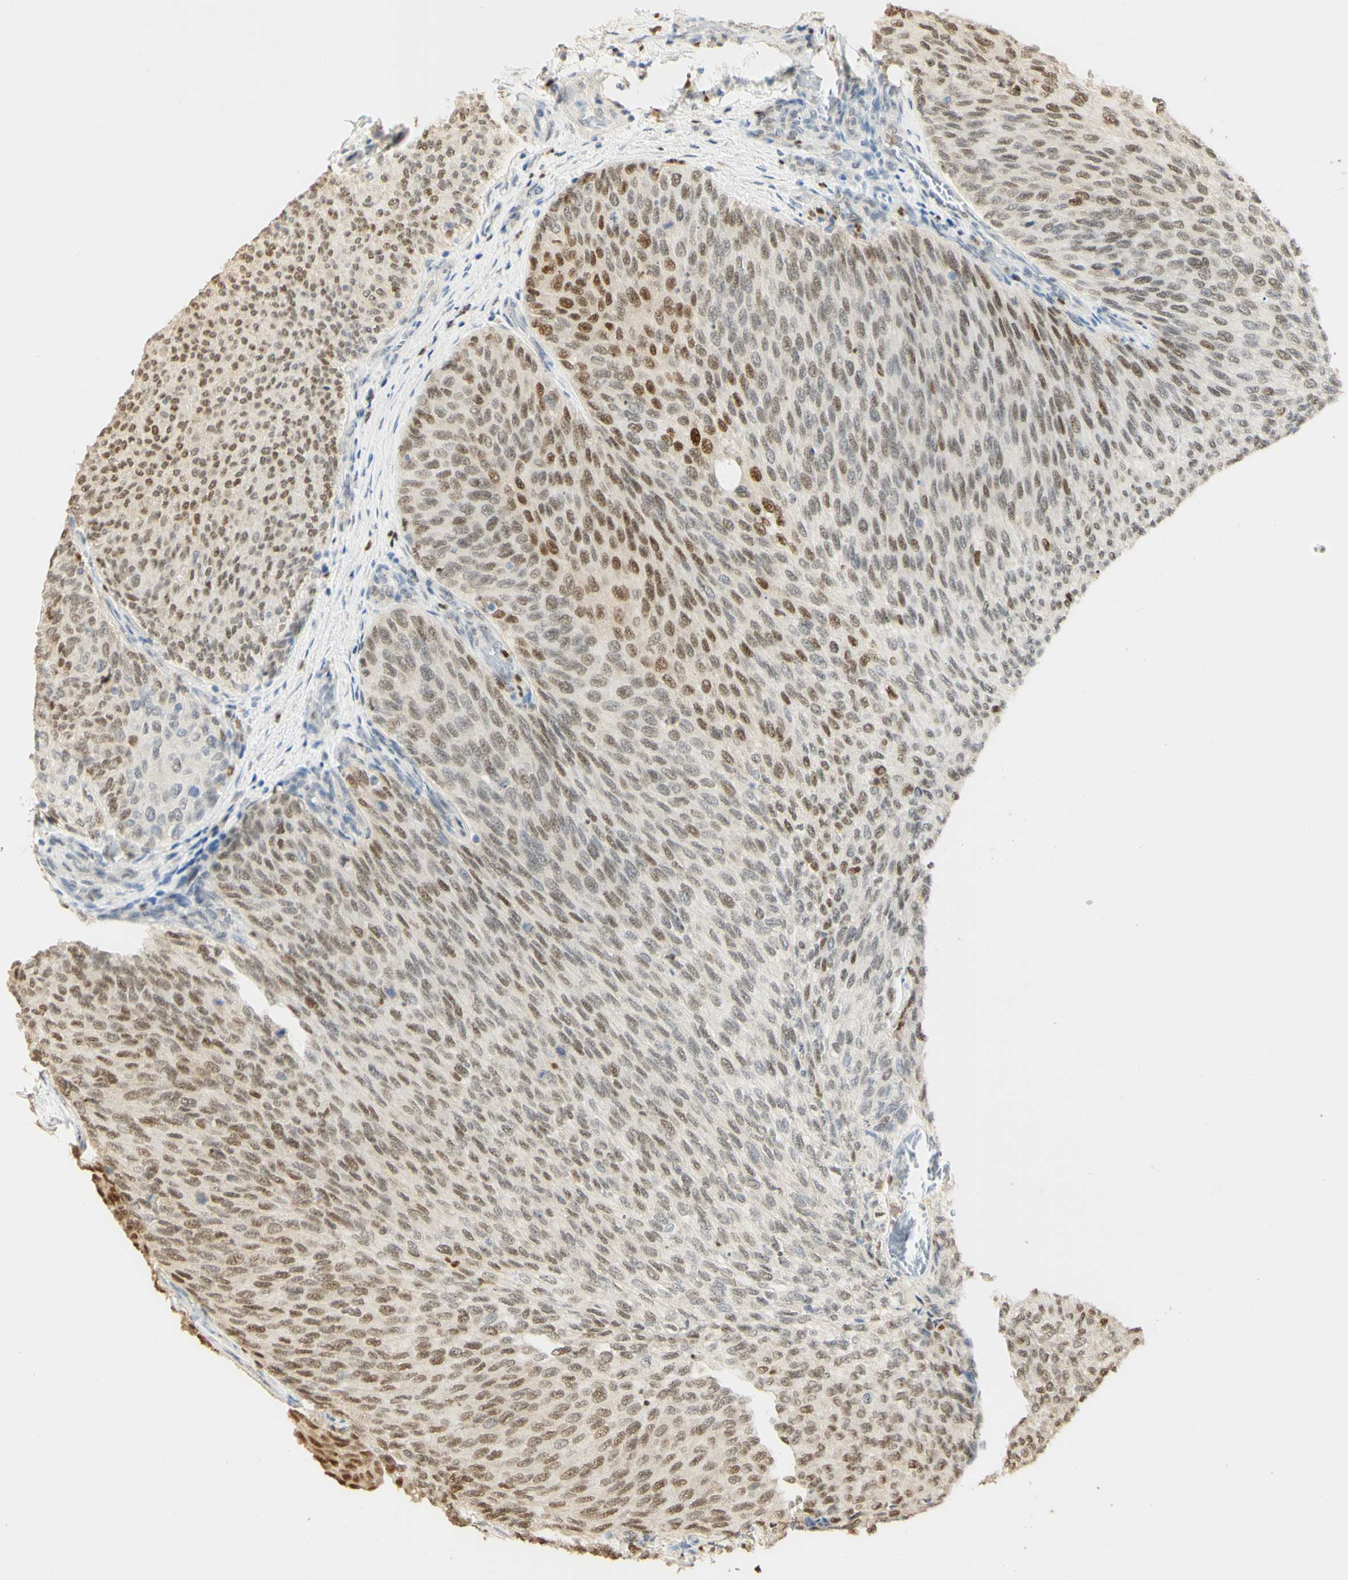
{"staining": {"intensity": "weak", "quantity": ">75%", "location": "nuclear"}, "tissue": "urothelial cancer", "cell_type": "Tumor cells", "image_type": "cancer", "snomed": [{"axis": "morphology", "description": "Urothelial carcinoma, Low grade"}, {"axis": "topography", "description": "Urinary bladder"}], "caption": "This is a micrograph of immunohistochemistry staining of urothelial cancer, which shows weak expression in the nuclear of tumor cells.", "gene": "MAP3K4", "patient": {"sex": "female", "age": 79}}